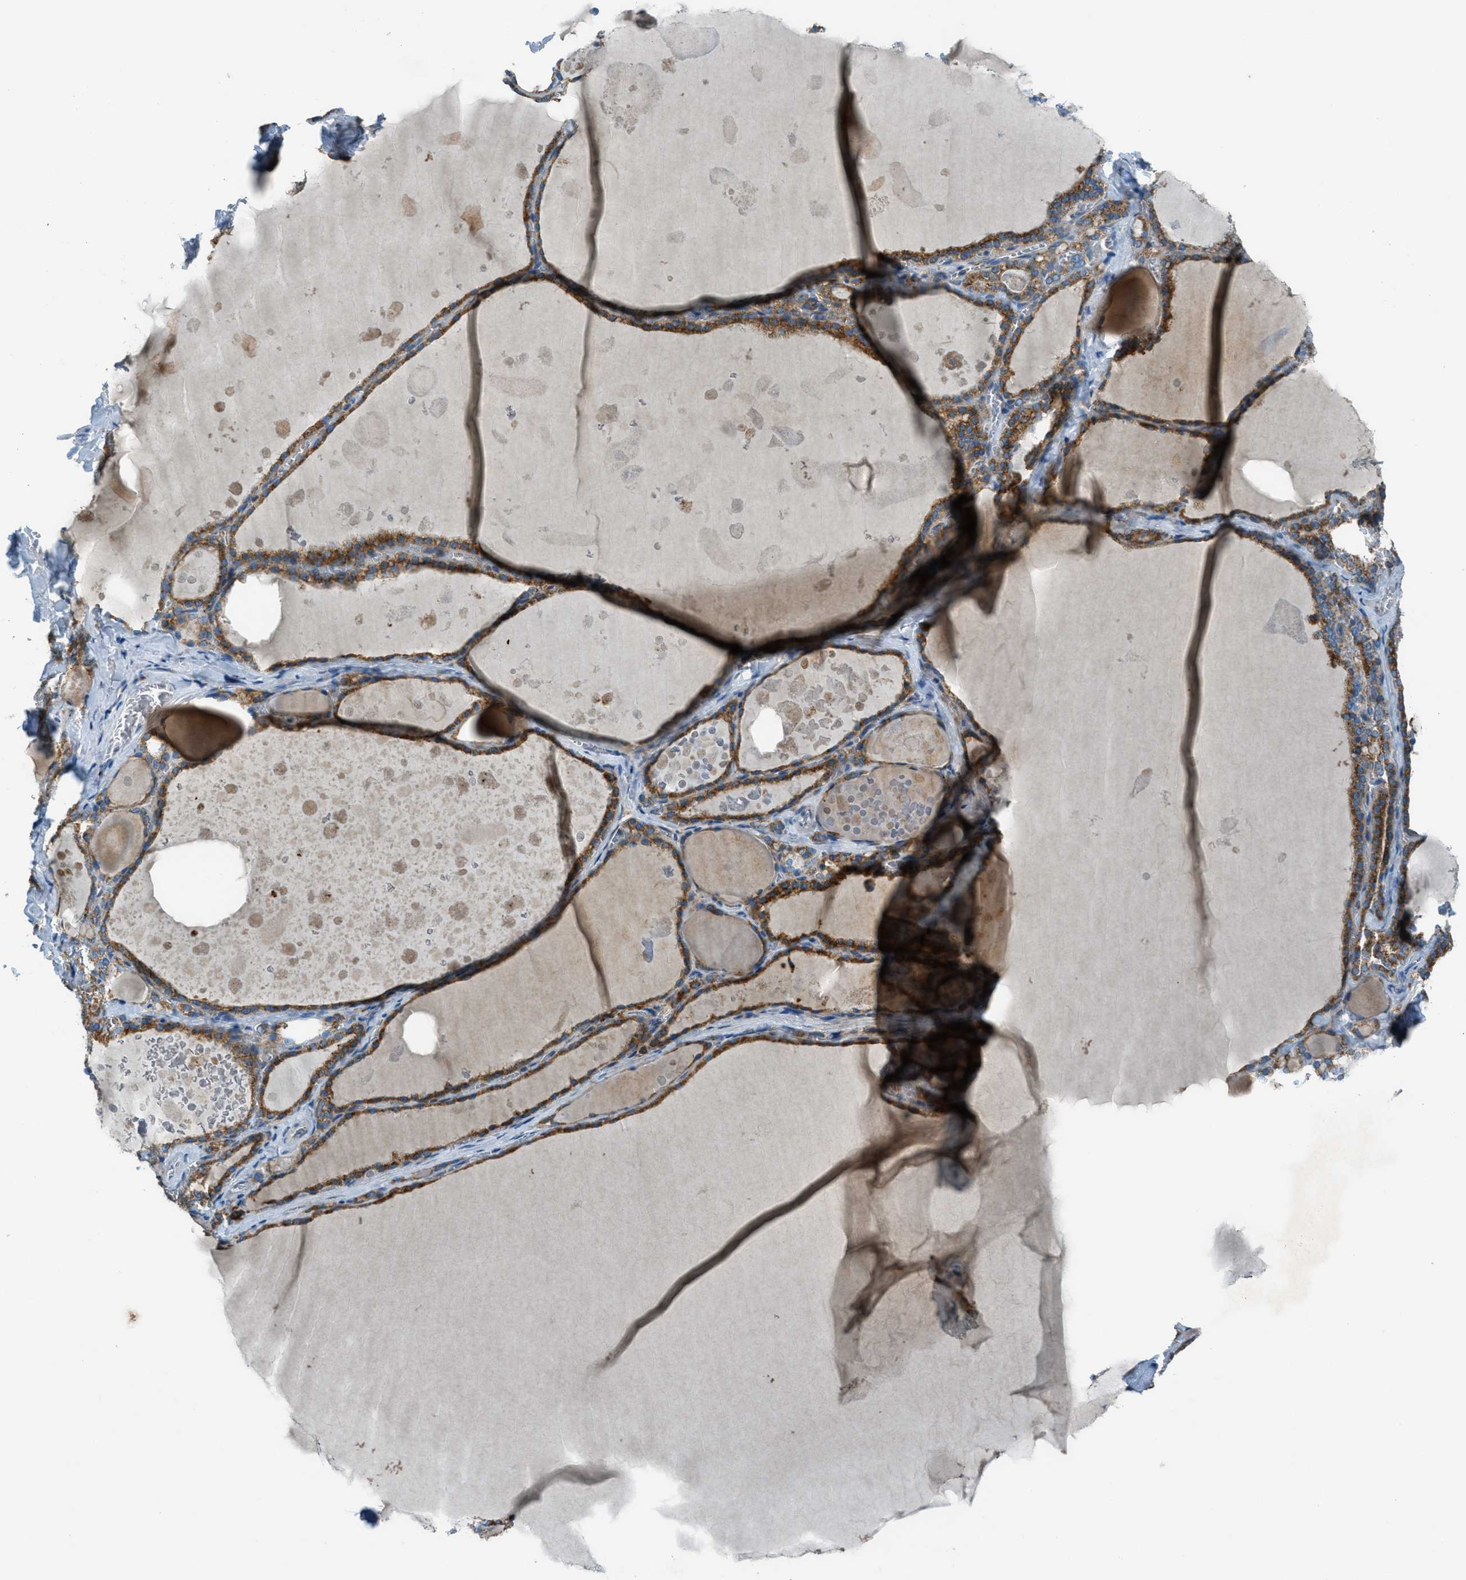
{"staining": {"intensity": "moderate", "quantity": ">75%", "location": "cytoplasmic/membranous"}, "tissue": "thyroid gland", "cell_type": "Glandular cells", "image_type": "normal", "snomed": [{"axis": "morphology", "description": "Normal tissue, NOS"}, {"axis": "topography", "description": "Thyroid gland"}], "caption": "Protein staining by immunohistochemistry (IHC) reveals moderate cytoplasmic/membranous positivity in about >75% of glandular cells in unremarkable thyroid gland.", "gene": "BCKDK", "patient": {"sex": "male", "age": 56}}